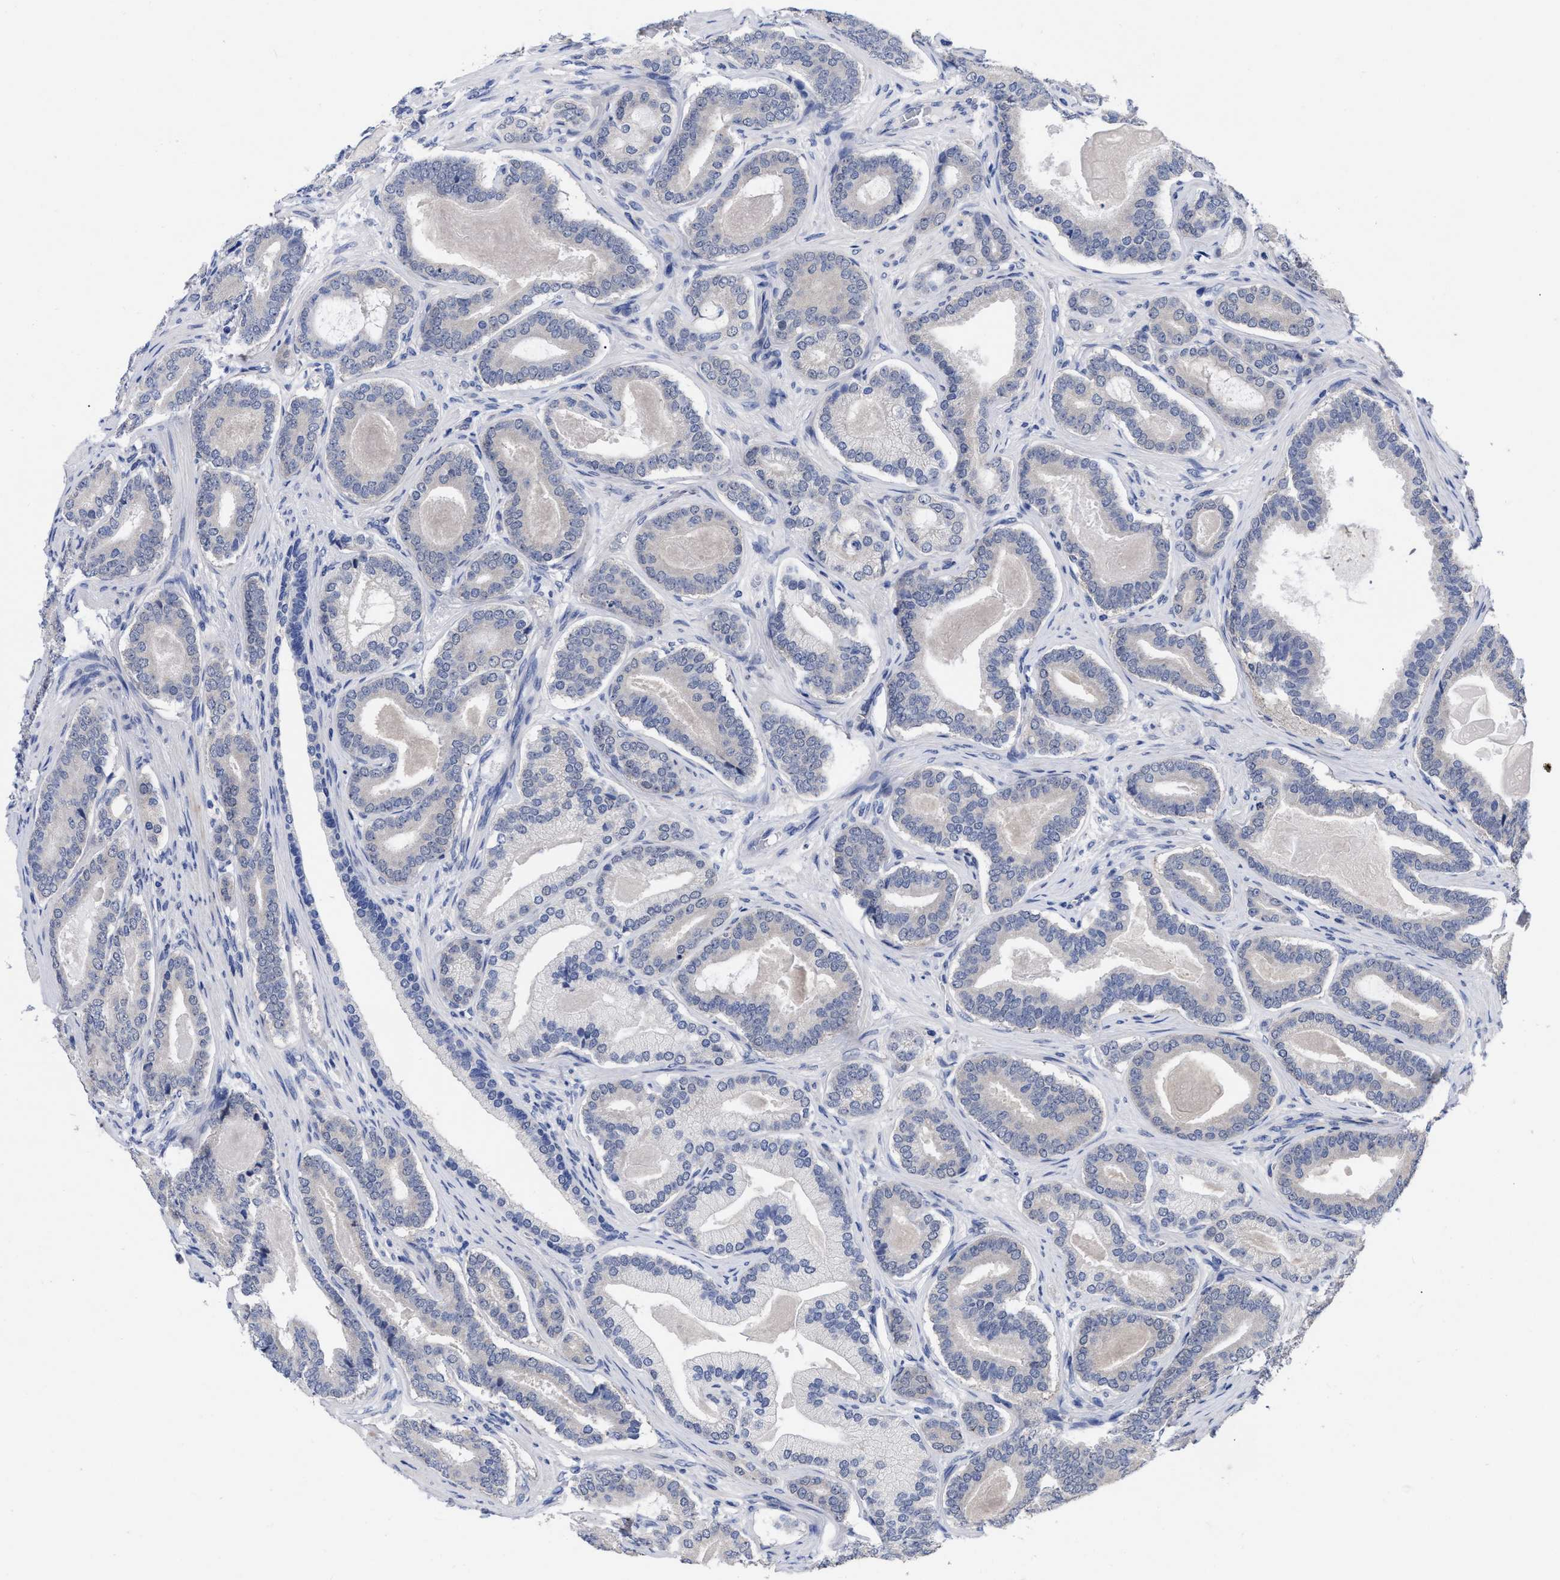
{"staining": {"intensity": "negative", "quantity": "none", "location": "none"}, "tissue": "prostate cancer", "cell_type": "Tumor cells", "image_type": "cancer", "snomed": [{"axis": "morphology", "description": "Adenocarcinoma, High grade"}, {"axis": "topography", "description": "Prostate"}], "caption": "Human prostate high-grade adenocarcinoma stained for a protein using immunohistochemistry displays no expression in tumor cells.", "gene": "CCN5", "patient": {"sex": "male", "age": 60}}